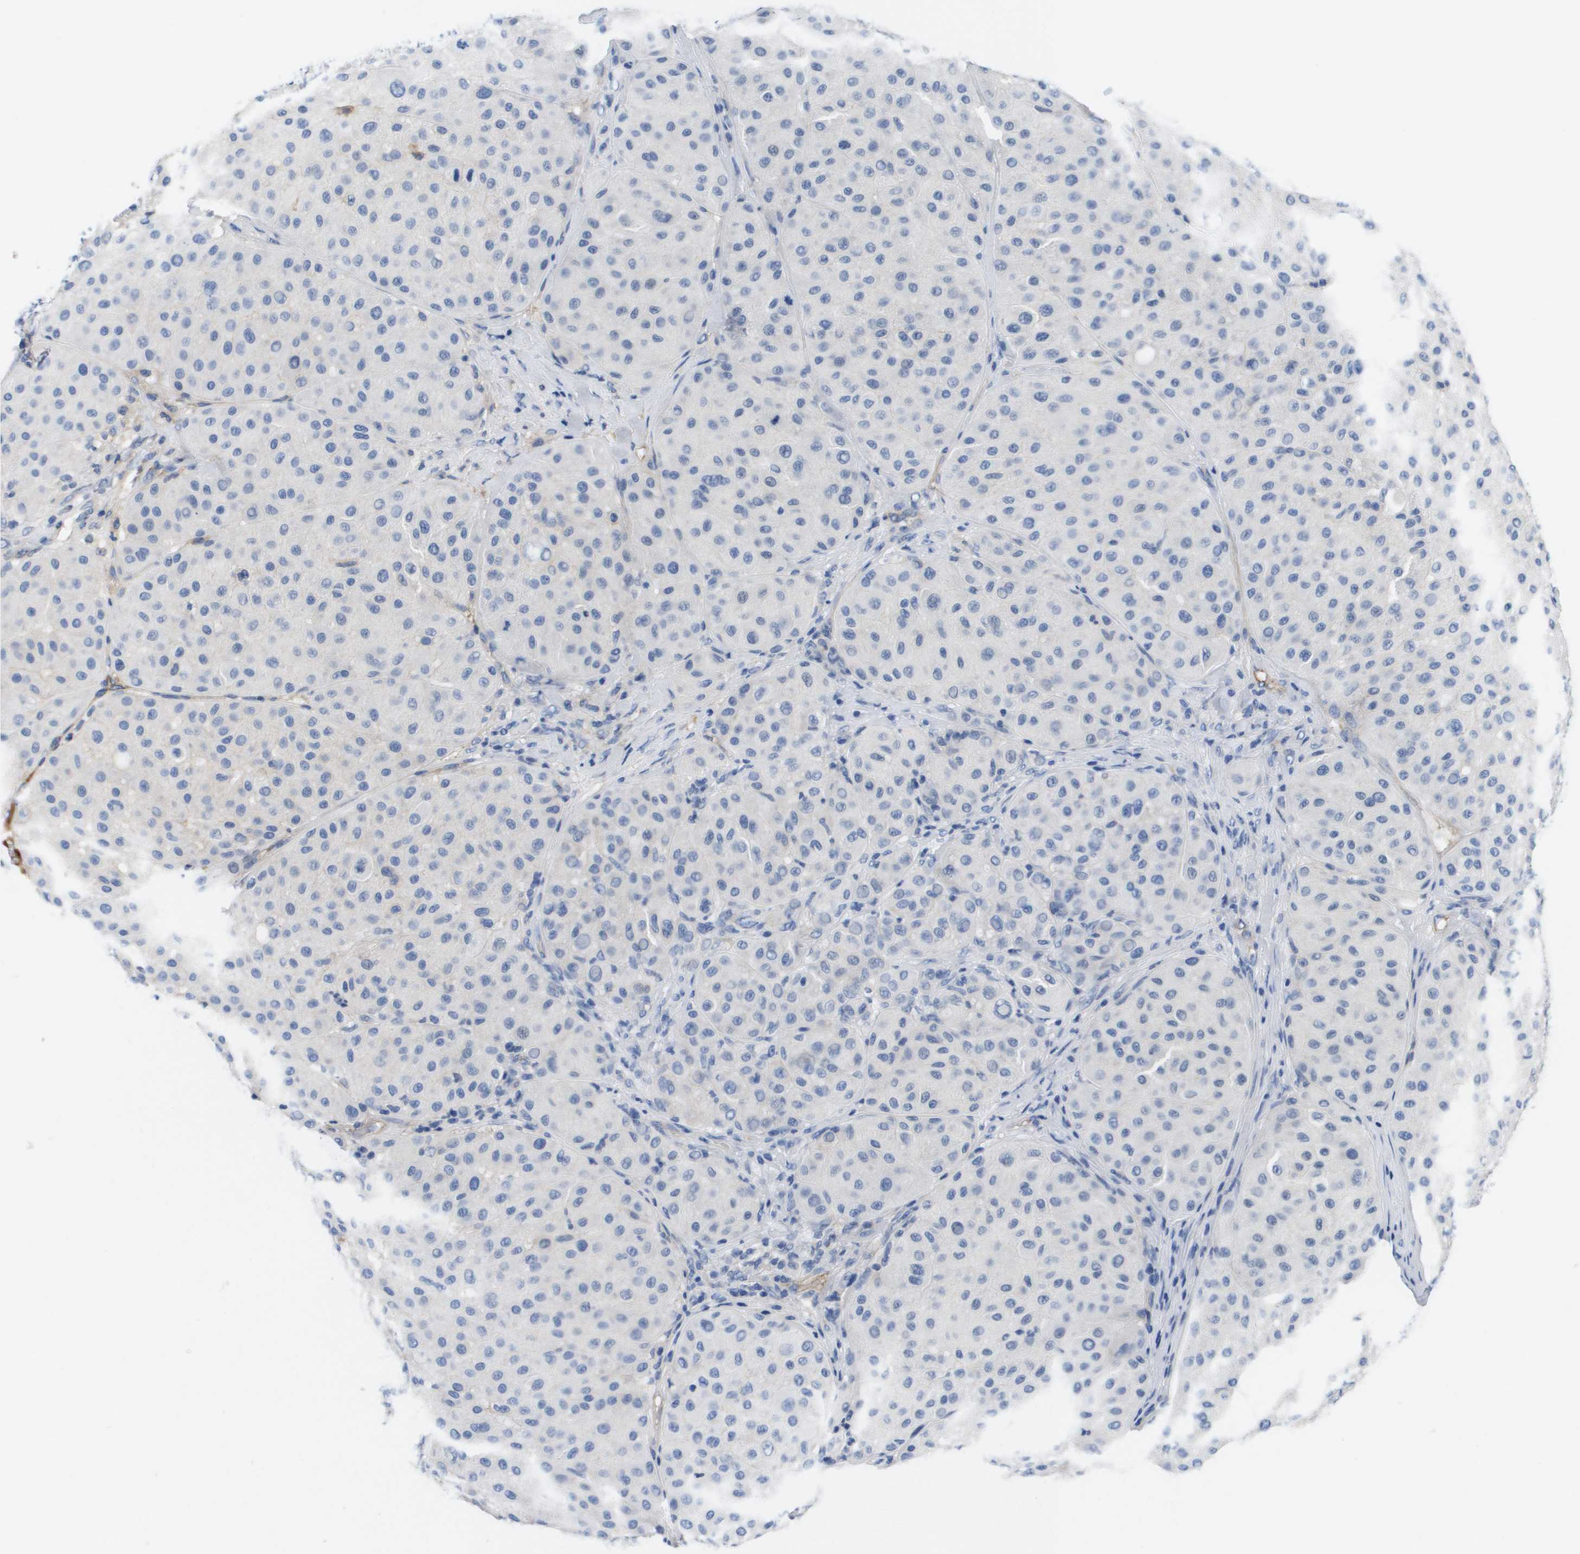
{"staining": {"intensity": "negative", "quantity": "none", "location": "none"}, "tissue": "melanoma", "cell_type": "Tumor cells", "image_type": "cancer", "snomed": [{"axis": "morphology", "description": "Malignant melanoma, NOS"}, {"axis": "topography", "description": "Skin"}], "caption": "IHC photomicrograph of human malignant melanoma stained for a protein (brown), which shows no staining in tumor cells.", "gene": "APOA1", "patient": {"sex": "male", "age": 84}}